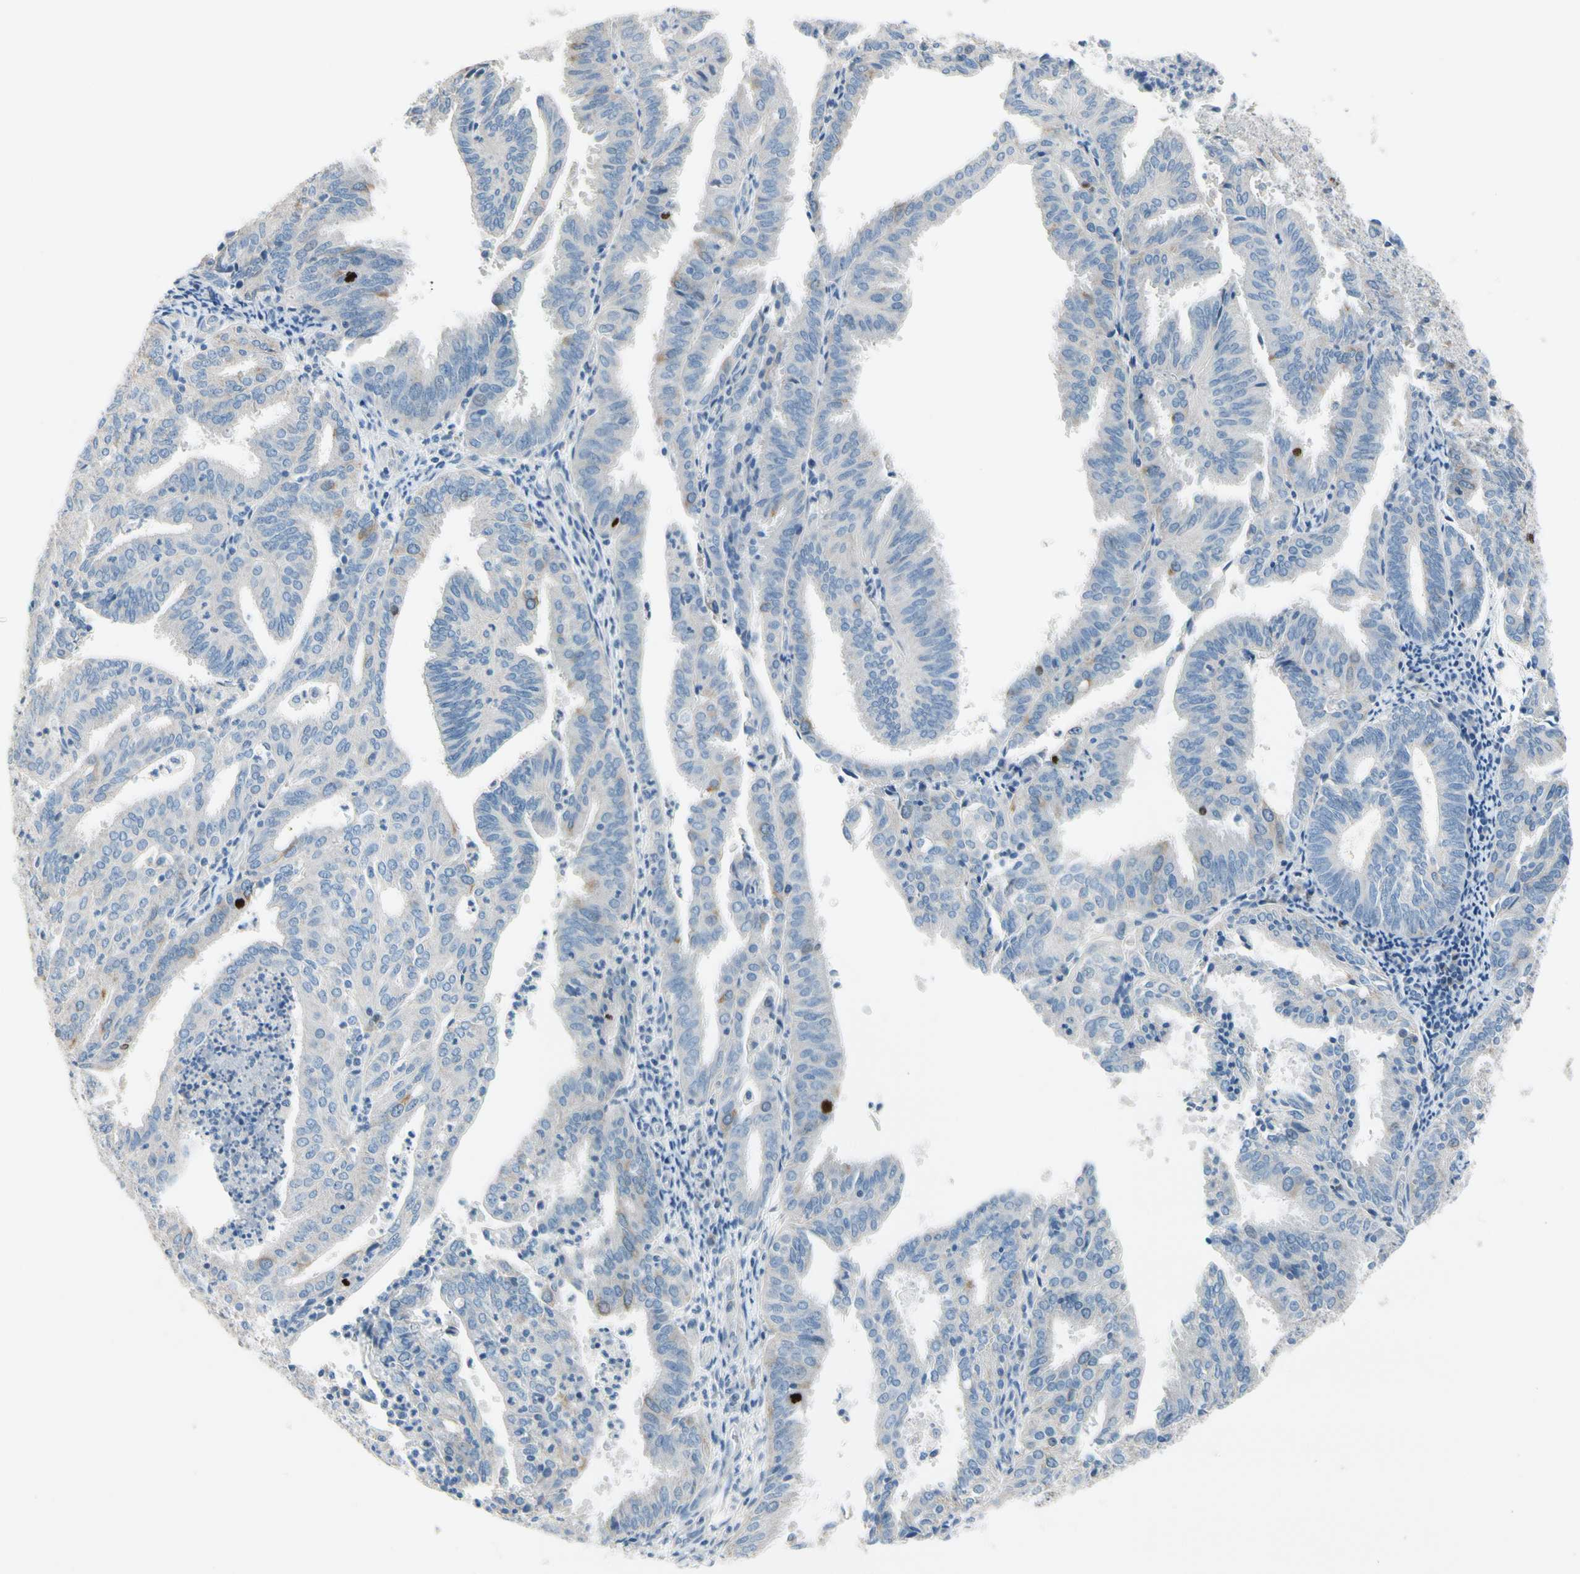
{"staining": {"intensity": "negative", "quantity": "none", "location": "none"}, "tissue": "endometrial cancer", "cell_type": "Tumor cells", "image_type": "cancer", "snomed": [{"axis": "morphology", "description": "Adenocarcinoma, NOS"}, {"axis": "topography", "description": "Uterus"}], "caption": "Micrograph shows no protein expression in tumor cells of adenocarcinoma (endometrial) tissue. Nuclei are stained in blue.", "gene": "CKAP2", "patient": {"sex": "female", "age": 60}}